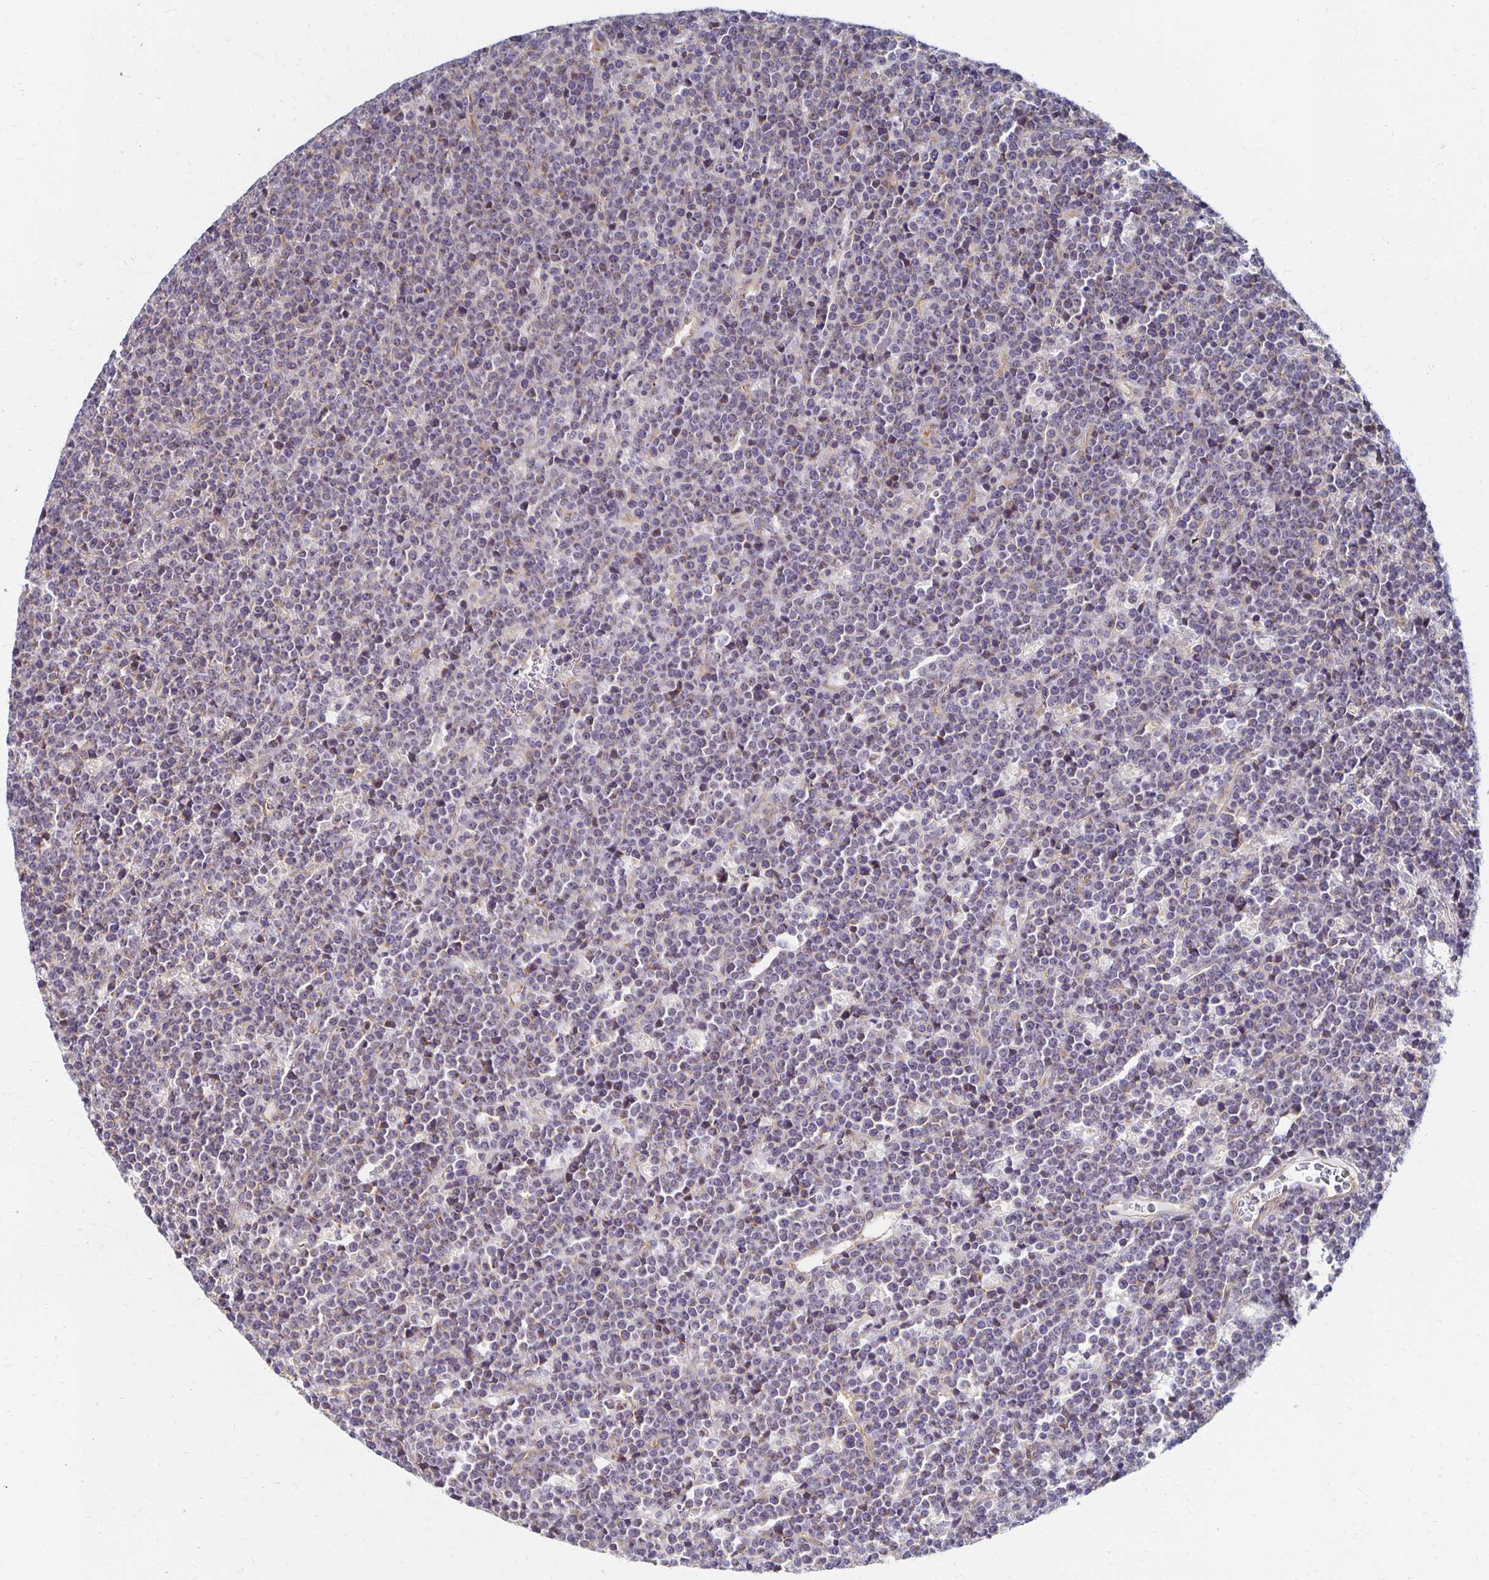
{"staining": {"intensity": "negative", "quantity": "none", "location": "none"}, "tissue": "lymphoma", "cell_type": "Tumor cells", "image_type": "cancer", "snomed": [{"axis": "morphology", "description": "Malignant lymphoma, non-Hodgkin's type, High grade"}, {"axis": "topography", "description": "Ovary"}], "caption": "Tumor cells are negative for brown protein staining in malignant lymphoma, non-Hodgkin's type (high-grade).", "gene": "SORL1", "patient": {"sex": "female", "age": 56}}